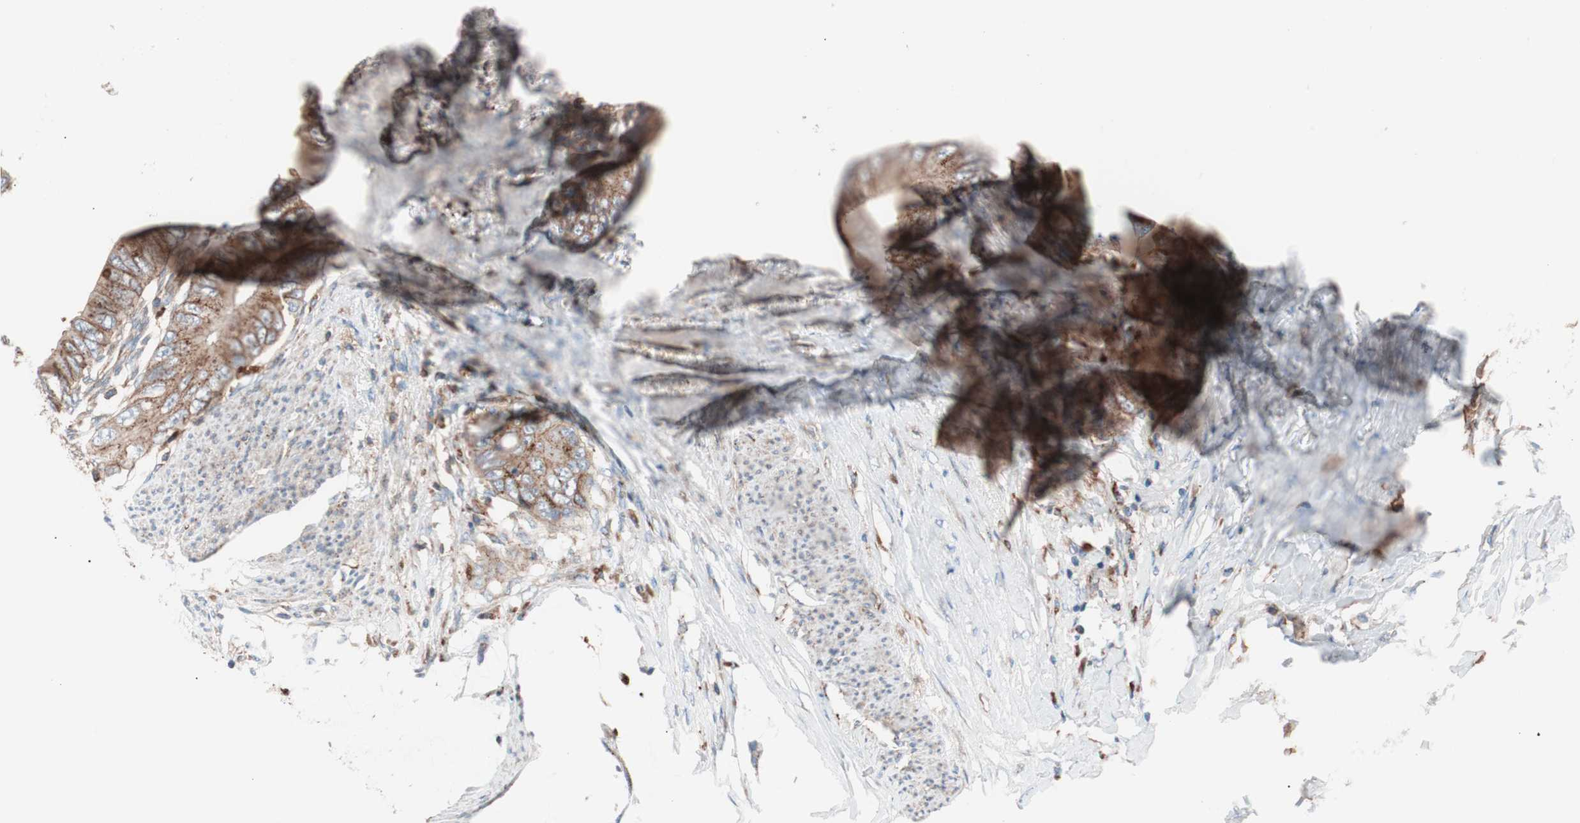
{"staining": {"intensity": "moderate", "quantity": ">75%", "location": "cytoplasmic/membranous"}, "tissue": "colorectal cancer", "cell_type": "Tumor cells", "image_type": "cancer", "snomed": [{"axis": "morphology", "description": "Normal tissue, NOS"}, {"axis": "morphology", "description": "Adenocarcinoma, NOS"}, {"axis": "topography", "description": "Rectum"}, {"axis": "topography", "description": "Peripheral nerve tissue"}], "caption": "A photomicrograph of human adenocarcinoma (colorectal) stained for a protein demonstrates moderate cytoplasmic/membranous brown staining in tumor cells.", "gene": "FLOT2", "patient": {"sex": "female", "age": 77}}